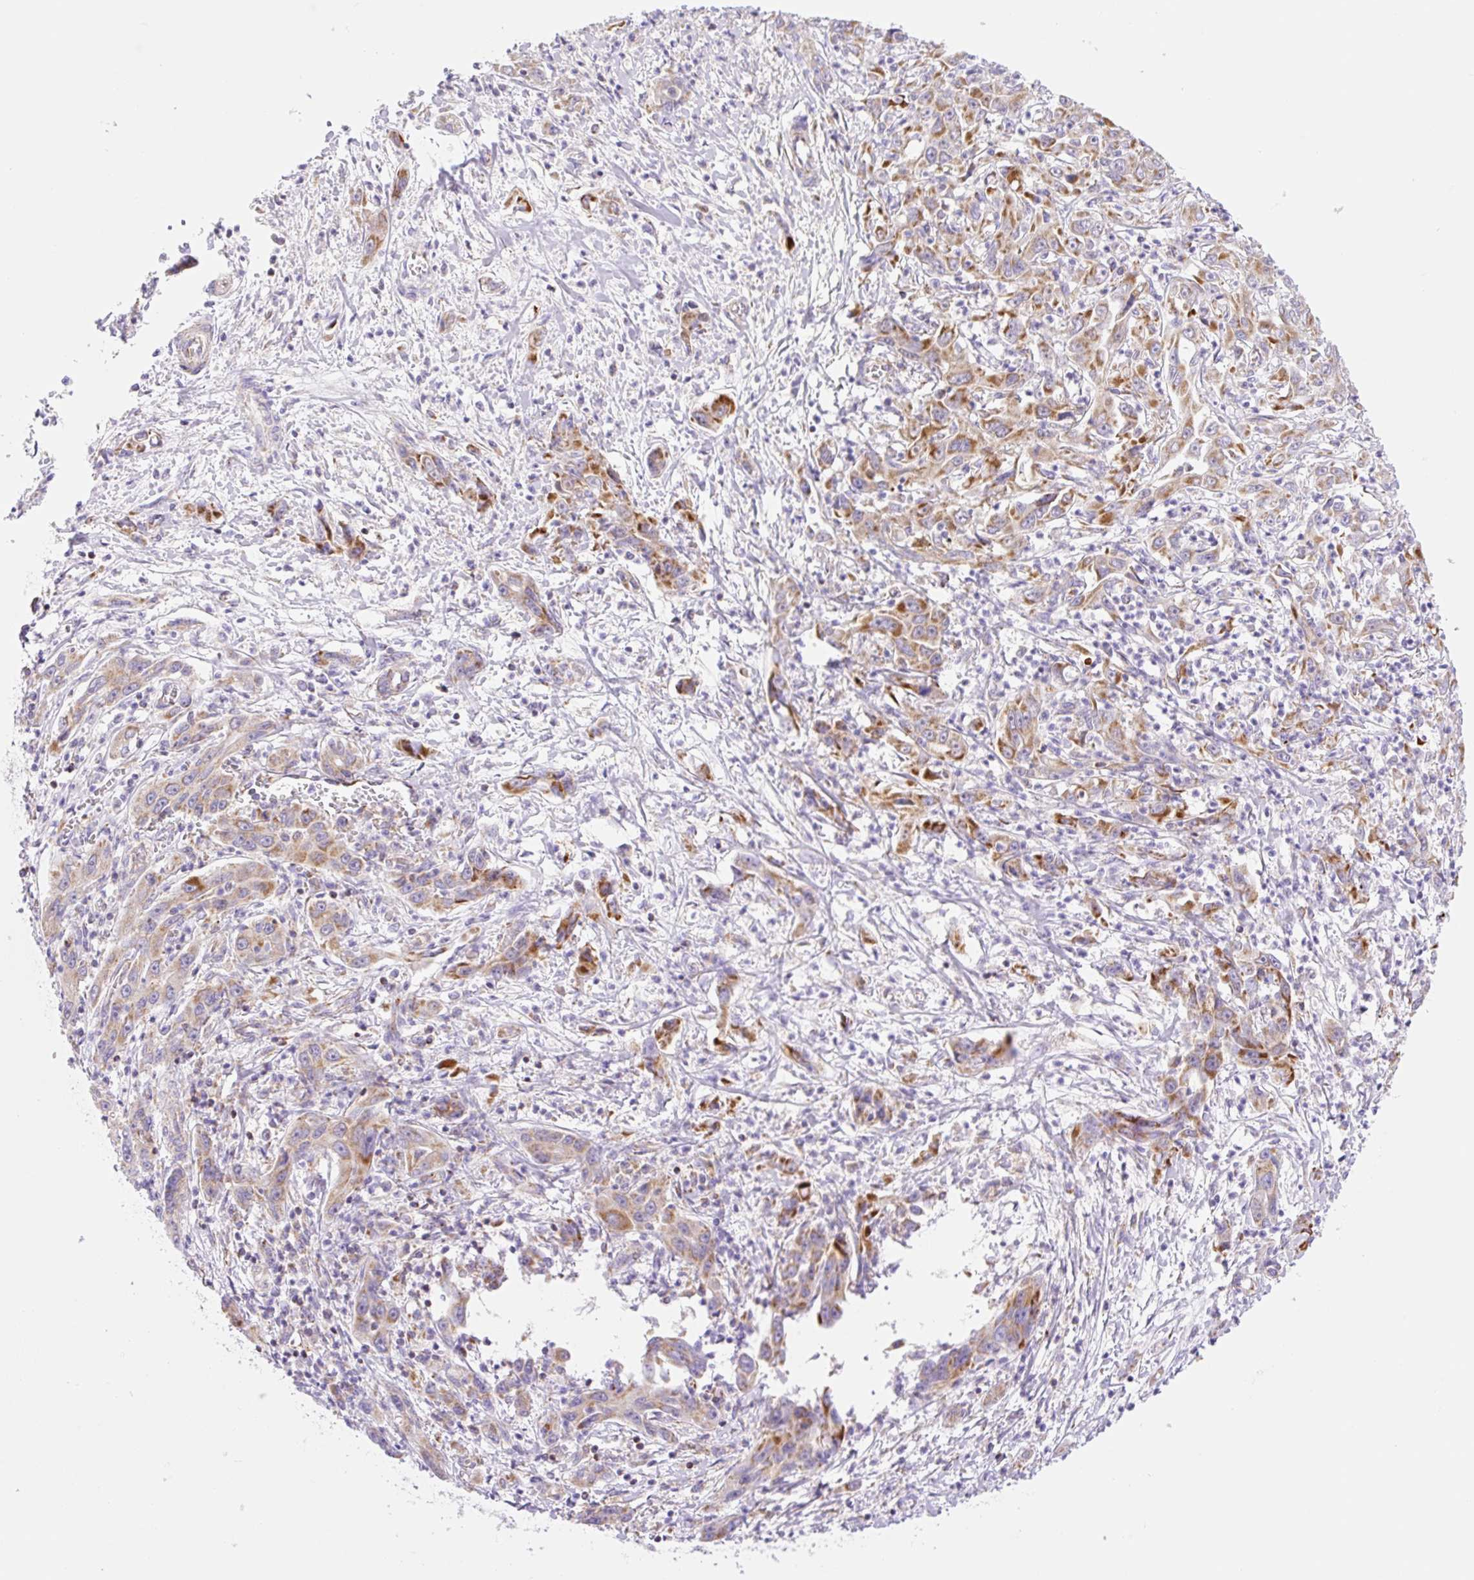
{"staining": {"intensity": "moderate", "quantity": "25%-75%", "location": "cytoplasmic/membranous"}, "tissue": "liver cancer", "cell_type": "Tumor cells", "image_type": "cancer", "snomed": [{"axis": "morphology", "description": "Carcinoma, Hepatocellular, NOS"}, {"axis": "topography", "description": "Liver"}], "caption": "Liver cancer tissue reveals moderate cytoplasmic/membranous staining in approximately 25%-75% of tumor cells (DAB (3,3'-diaminobenzidine) = brown stain, brightfield microscopy at high magnification).", "gene": "ETNK2", "patient": {"sex": "male", "age": 63}}